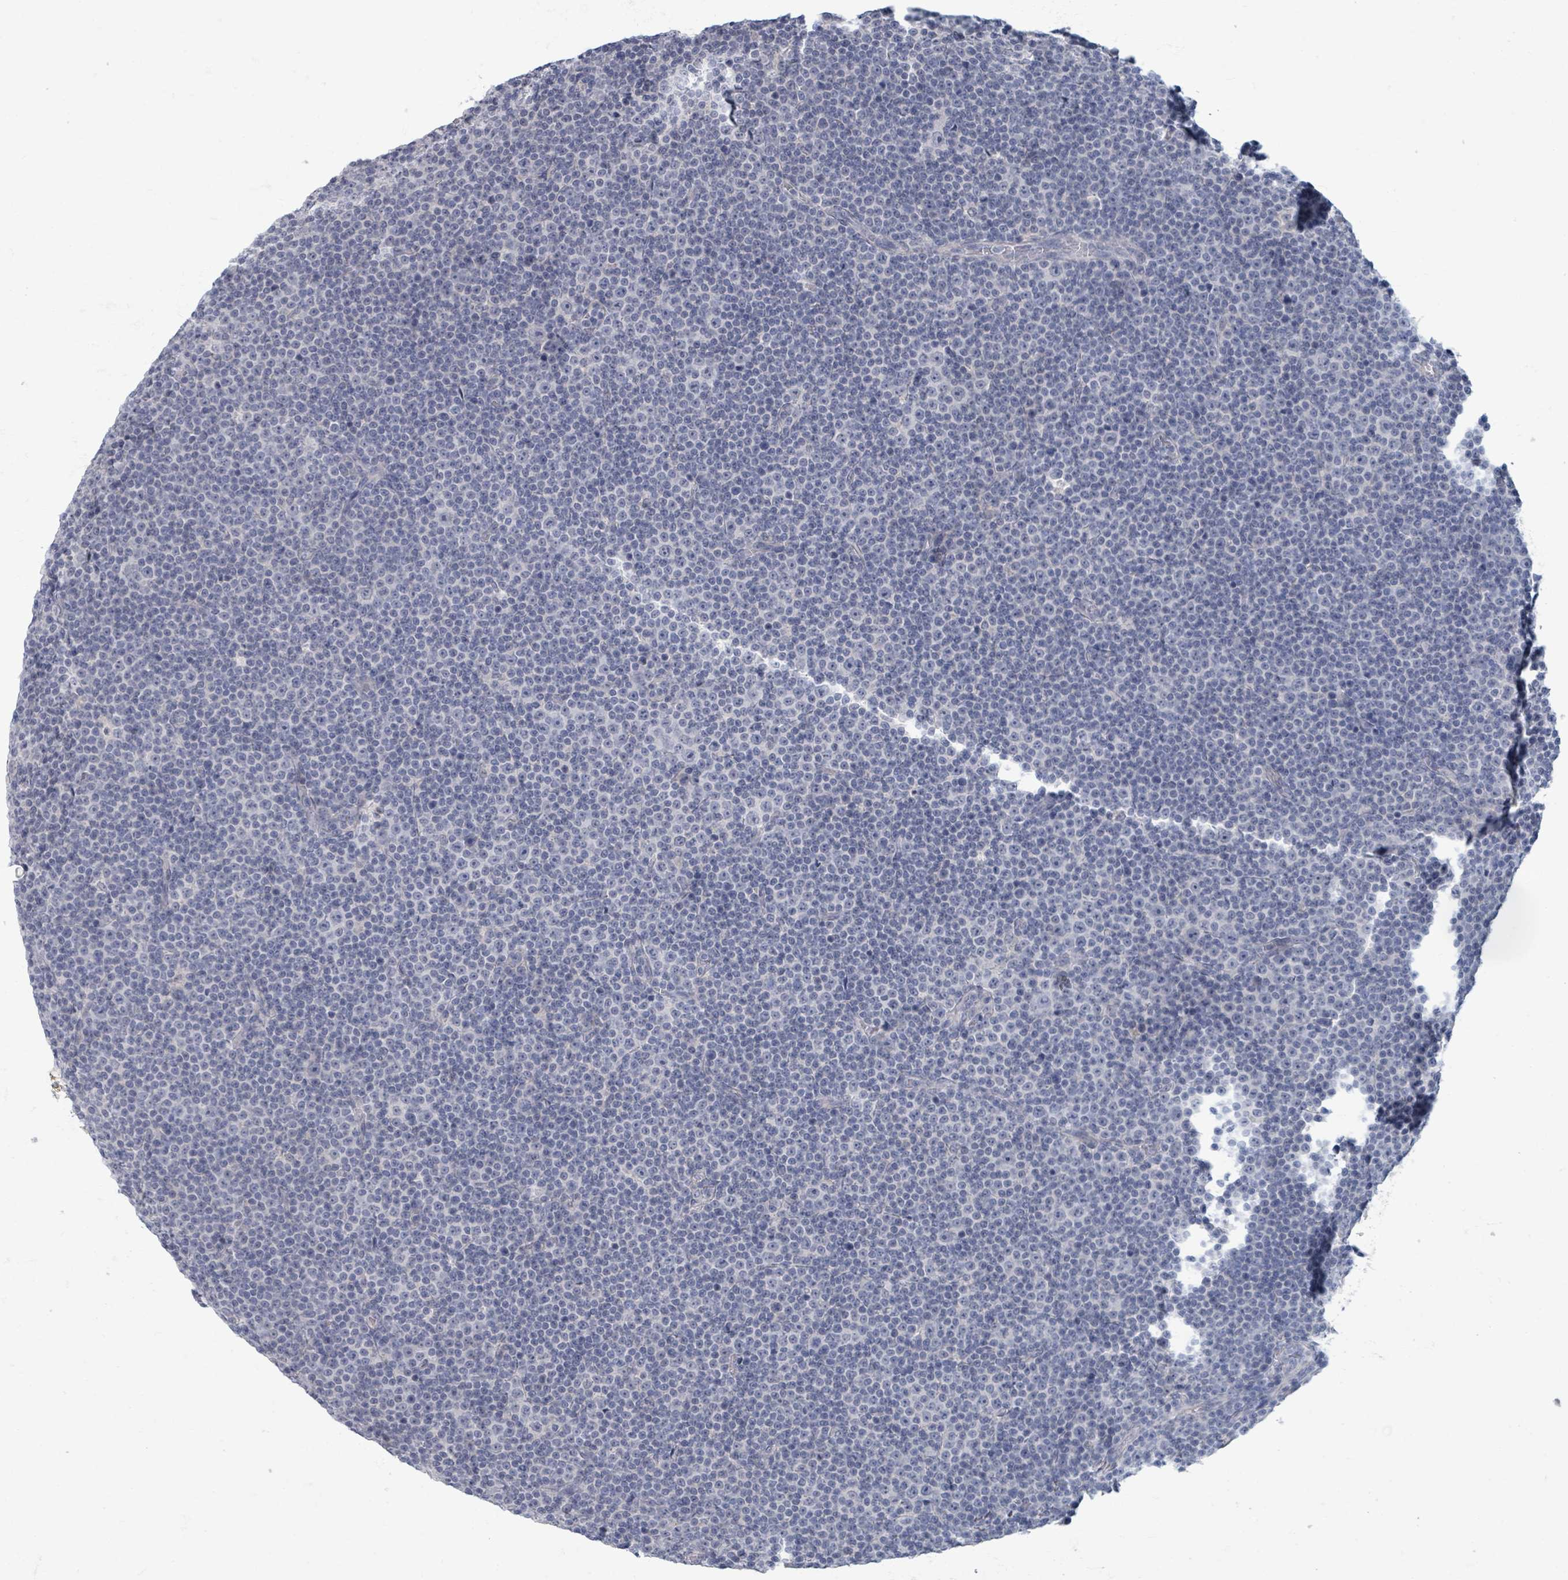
{"staining": {"intensity": "negative", "quantity": "none", "location": "none"}, "tissue": "lymphoma", "cell_type": "Tumor cells", "image_type": "cancer", "snomed": [{"axis": "morphology", "description": "Malignant lymphoma, non-Hodgkin's type, Low grade"}, {"axis": "topography", "description": "Lymph node"}], "caption": "Low-grade malignant lymphoma, non-Hodgkin's type was stained to show a protein in brown. There is no significant positivity in tumor cells. (DAB (3,3'-diaminobenzidine) immunohistochemistry, high magnification).", "gene": "WNT11", "patient": {"sex": "female", "age": 67}}